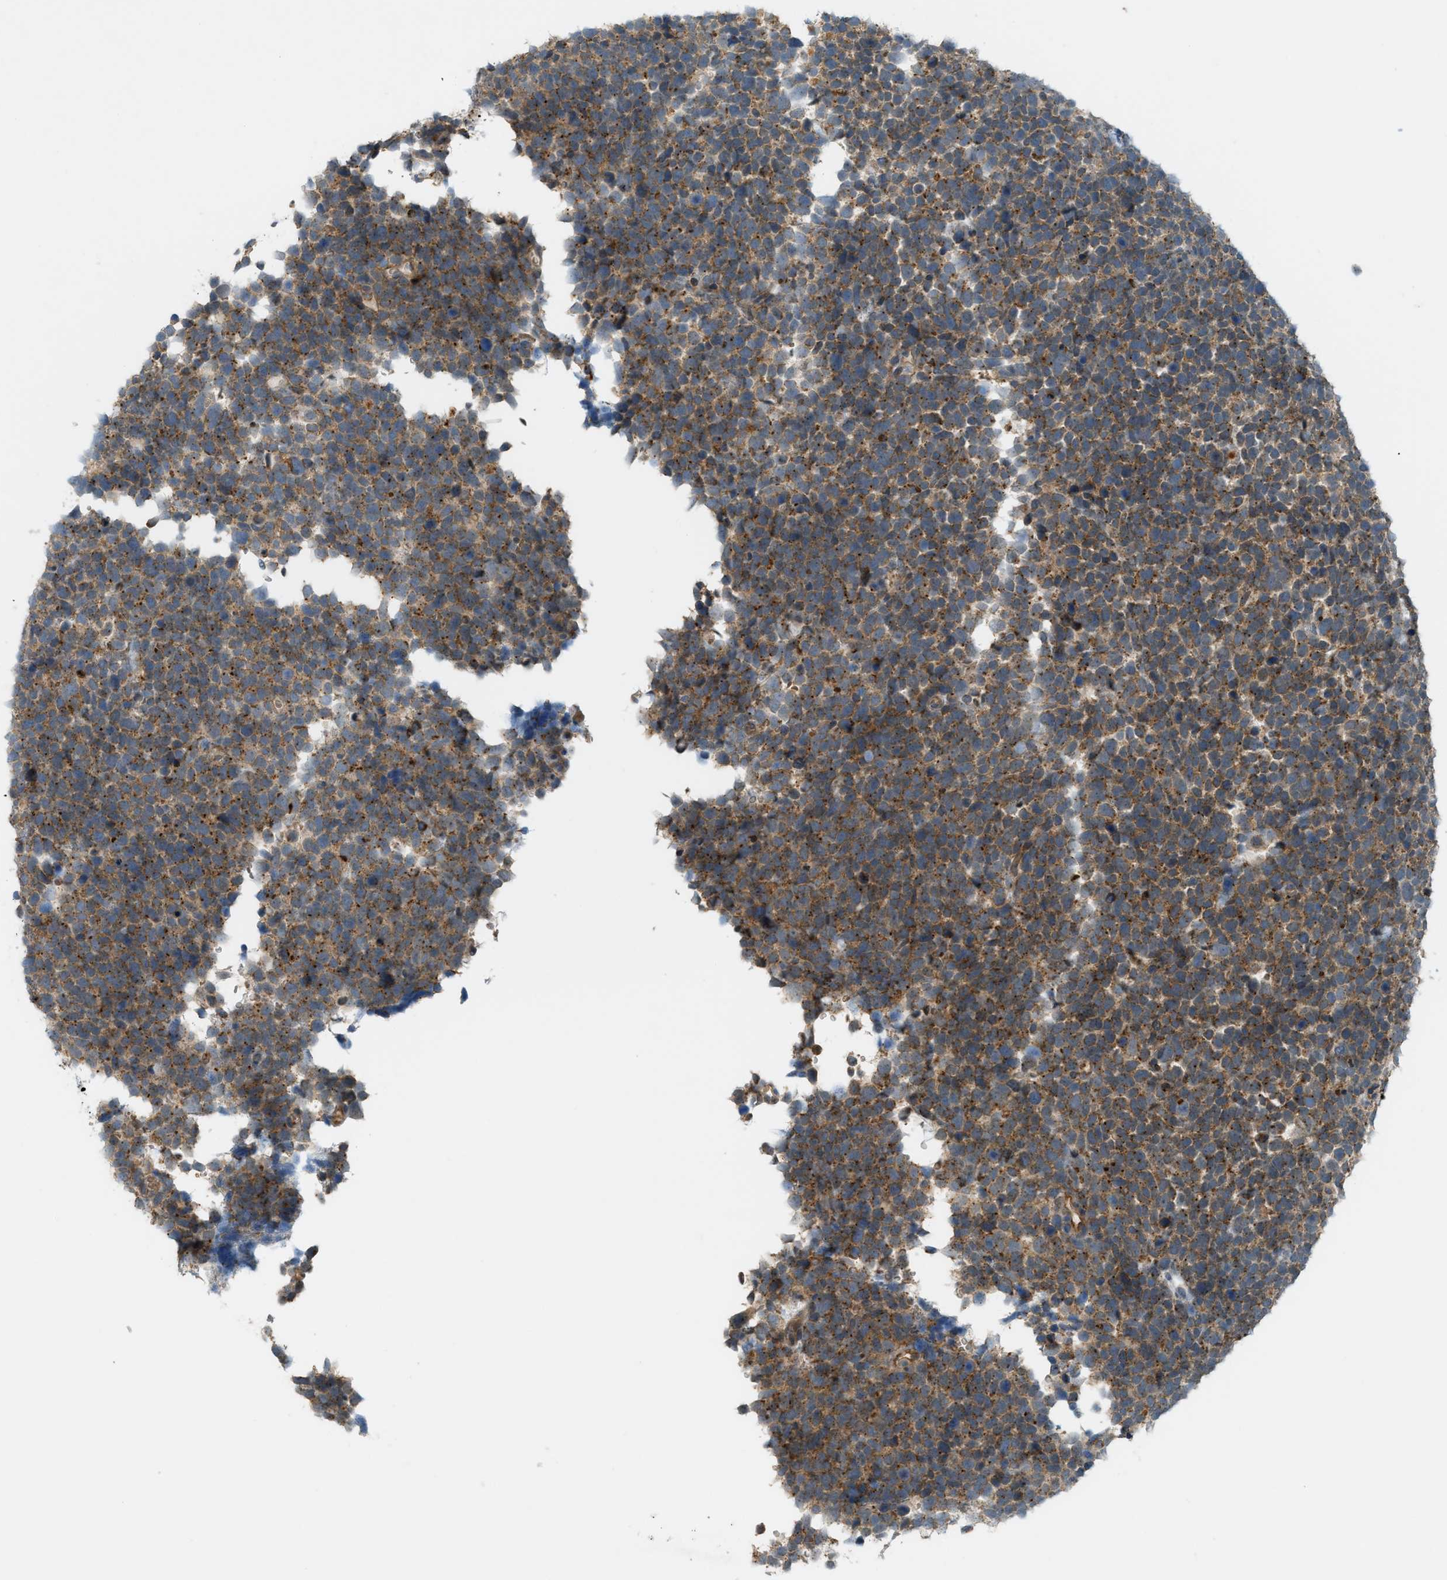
{"staining": {"intensity": "moderate", "quantity": ">75%", "location": "cytoplasmic/membranous"}, "tissue": "urothelial cancer", "cell_type": "Tumor cells", "image_type": "cancer", "snomed": [{"axis": "morphology", "description": "Urothelial carcinoma, High grade"}, {"axis": "topography", "description": "Urinary bladder"}], "caption": "An image of human high-grade urothelial carcinoma stained for a protein displays moderate cytoplasmic/membranous brown staining in tumor cells.", "gene": "GRK6", "patient": {"sex": "female", "age": 82}}